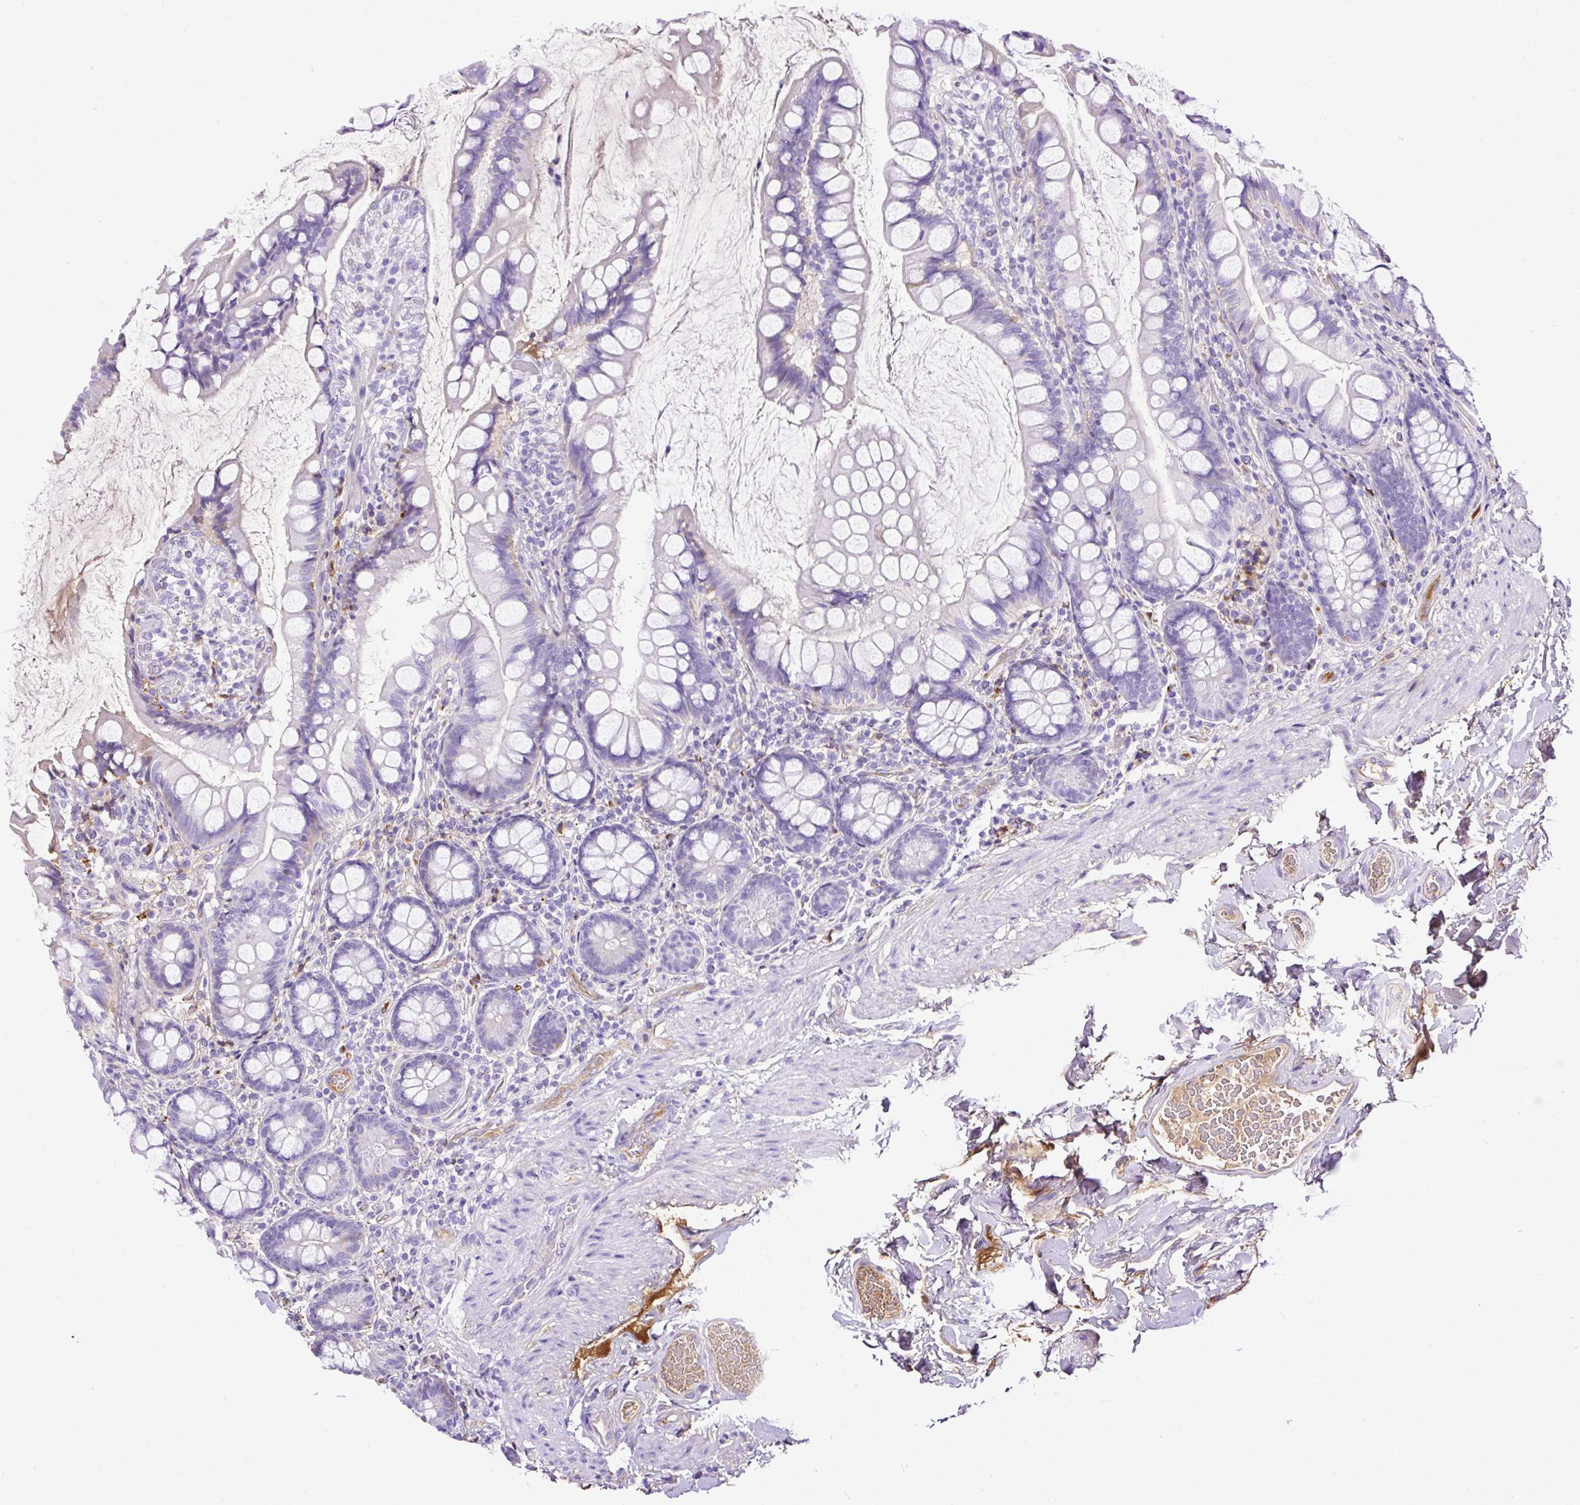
{"staining": {"intensity": "weak", "quantity": "<25%", "location": "cytoplasmic/membranous"}, "tissue": "small intestine", "cell_type": "Glandular cells", "image_type": "normal", "snomed": [{"axis": "morphology", "description": "Normal tissue, NOS"}, {"axis": "topography", "description": "Small intestine"}], "caption": "The photomicrograph displays no significant staining in glandular cells of small intestine.", "gene": "CLEC3B", "patient": {"sex": "male", "age": 70}}